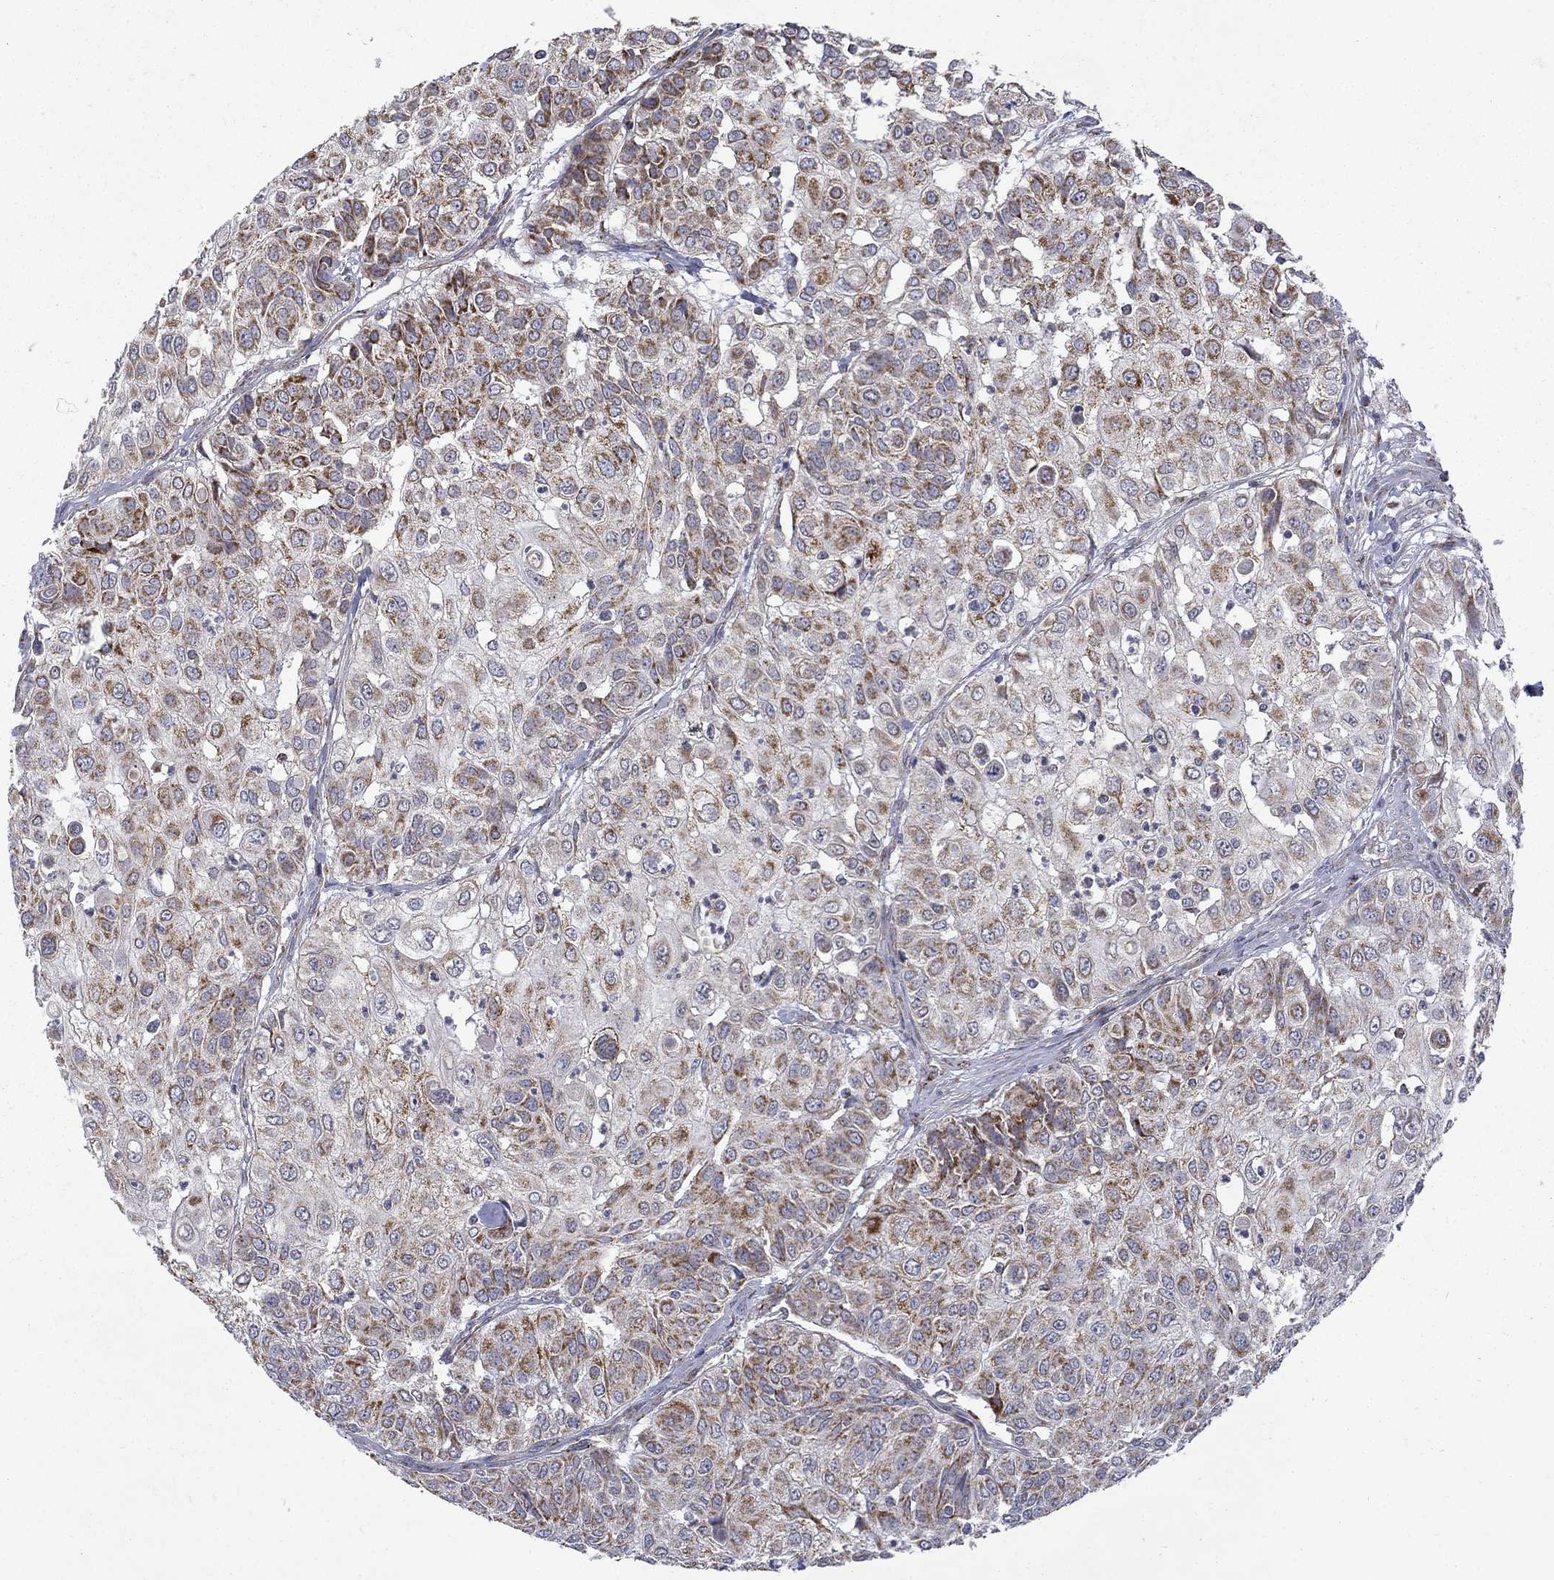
{"staining": {"intensity": "strong", "quantity": "<25%", "location": "cytoplasmic/membranous"}, "tissue": "urothelial cancer", "cell_type": "Tumor cells", "image_type": "cancer", "snomed": [{"axis": "morphology", "description": "Urothelial carcinoma, High grade"}, {"axis": "topography", "description": "Urinary bladder"}], "caption": "This micrograph reveals IHC staining of high-grade urothelial carcinoma, with medium strong cytoplasmic/membranous expression in about <25% of tumor cells.", "gene": "PCBP3", "patient": {"sex": "female", "age": 79}}